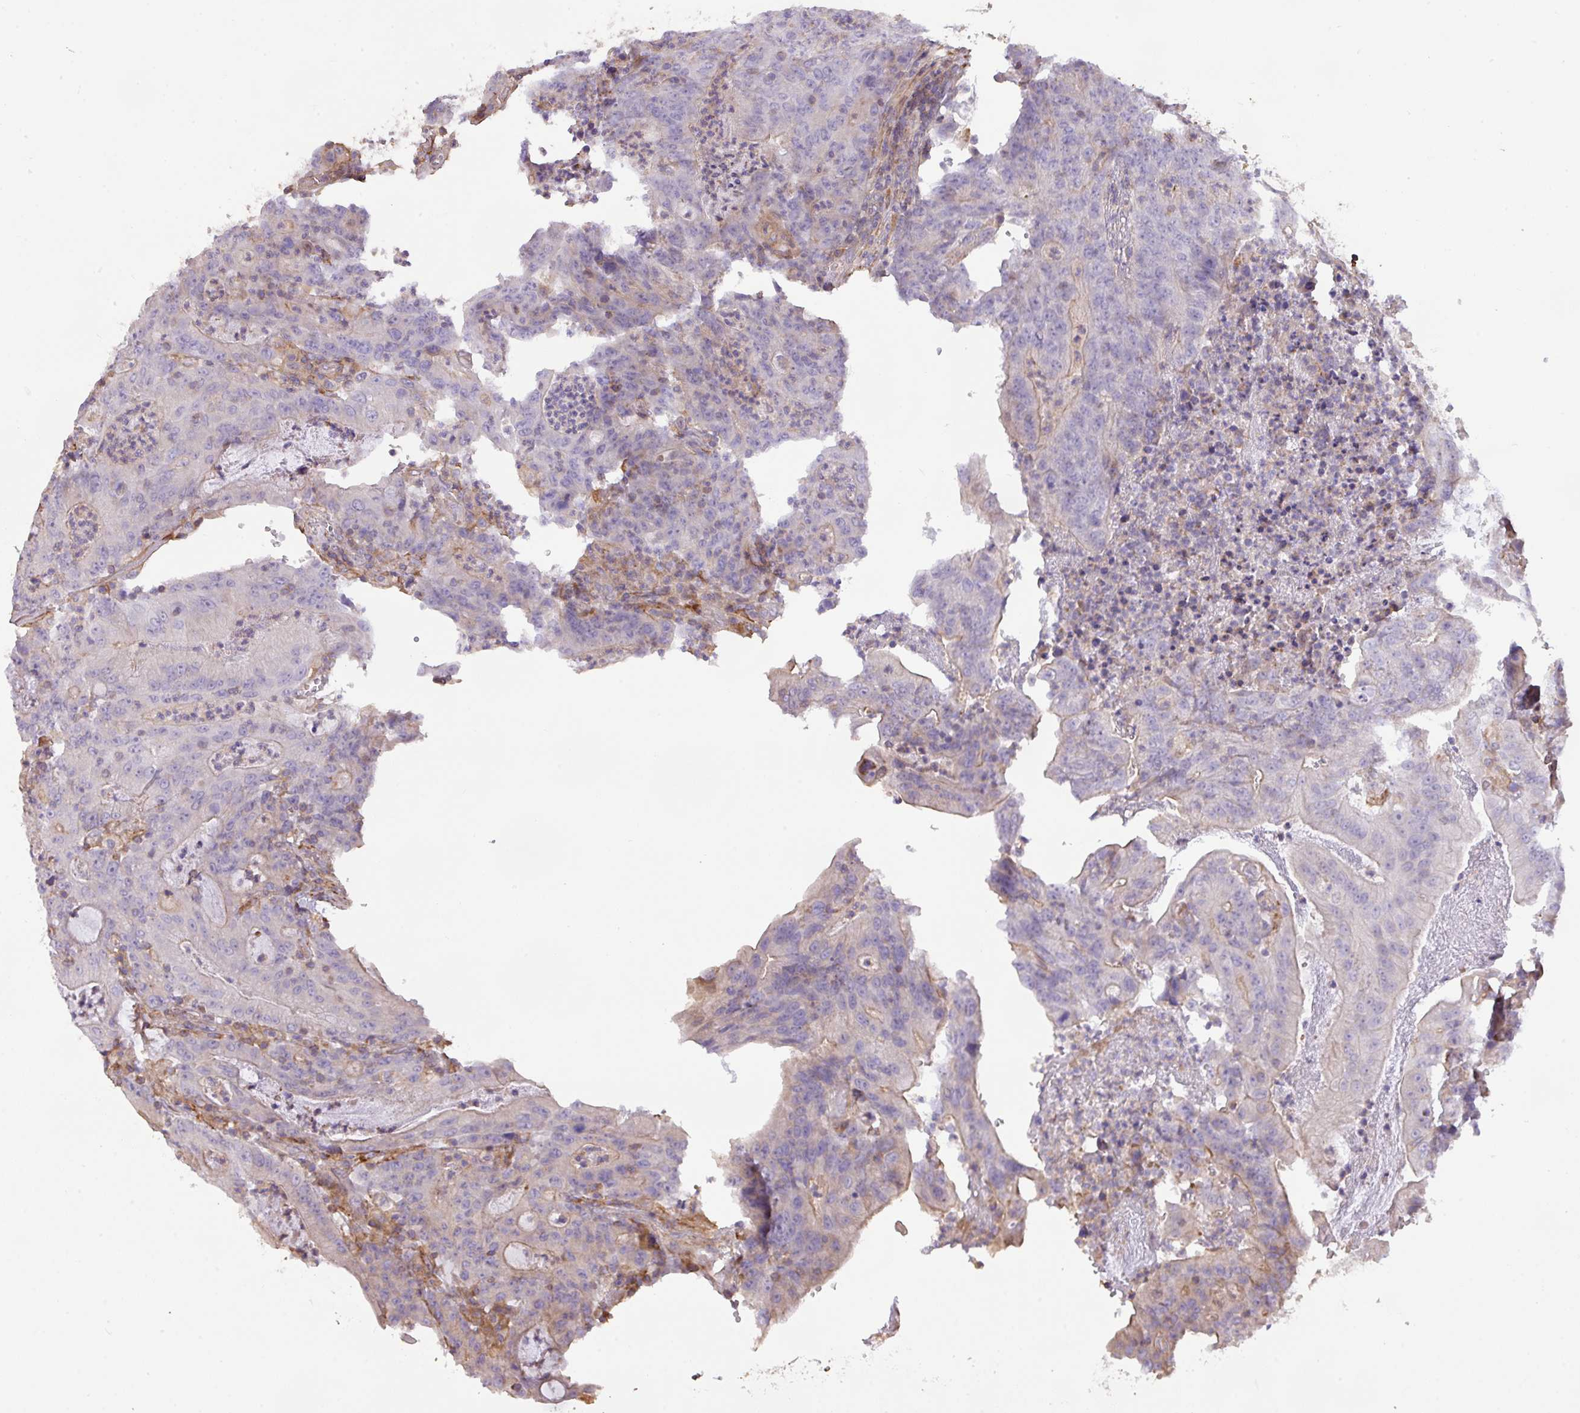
{"staining": {"intensity": "negative", "quantity": "none", "location": "none"}, "tissue": "colorectal cancer", "cell_type": "Tumor cells", "image_type": "cancer", "snomed": [{"axis": "morphology", "description": "Adenocarcinoma, NOS"}, {"axis": "topography", "description": "Colon"}], "caption": "Immunohistochemistry micrograph of colorectal cancer stained for a protein (brown), which exhibits no staining in tumor cells. Nuclei are stained in blue.", "gene": "LRRC41", "patient": {"sex": "male", "age": 83}}